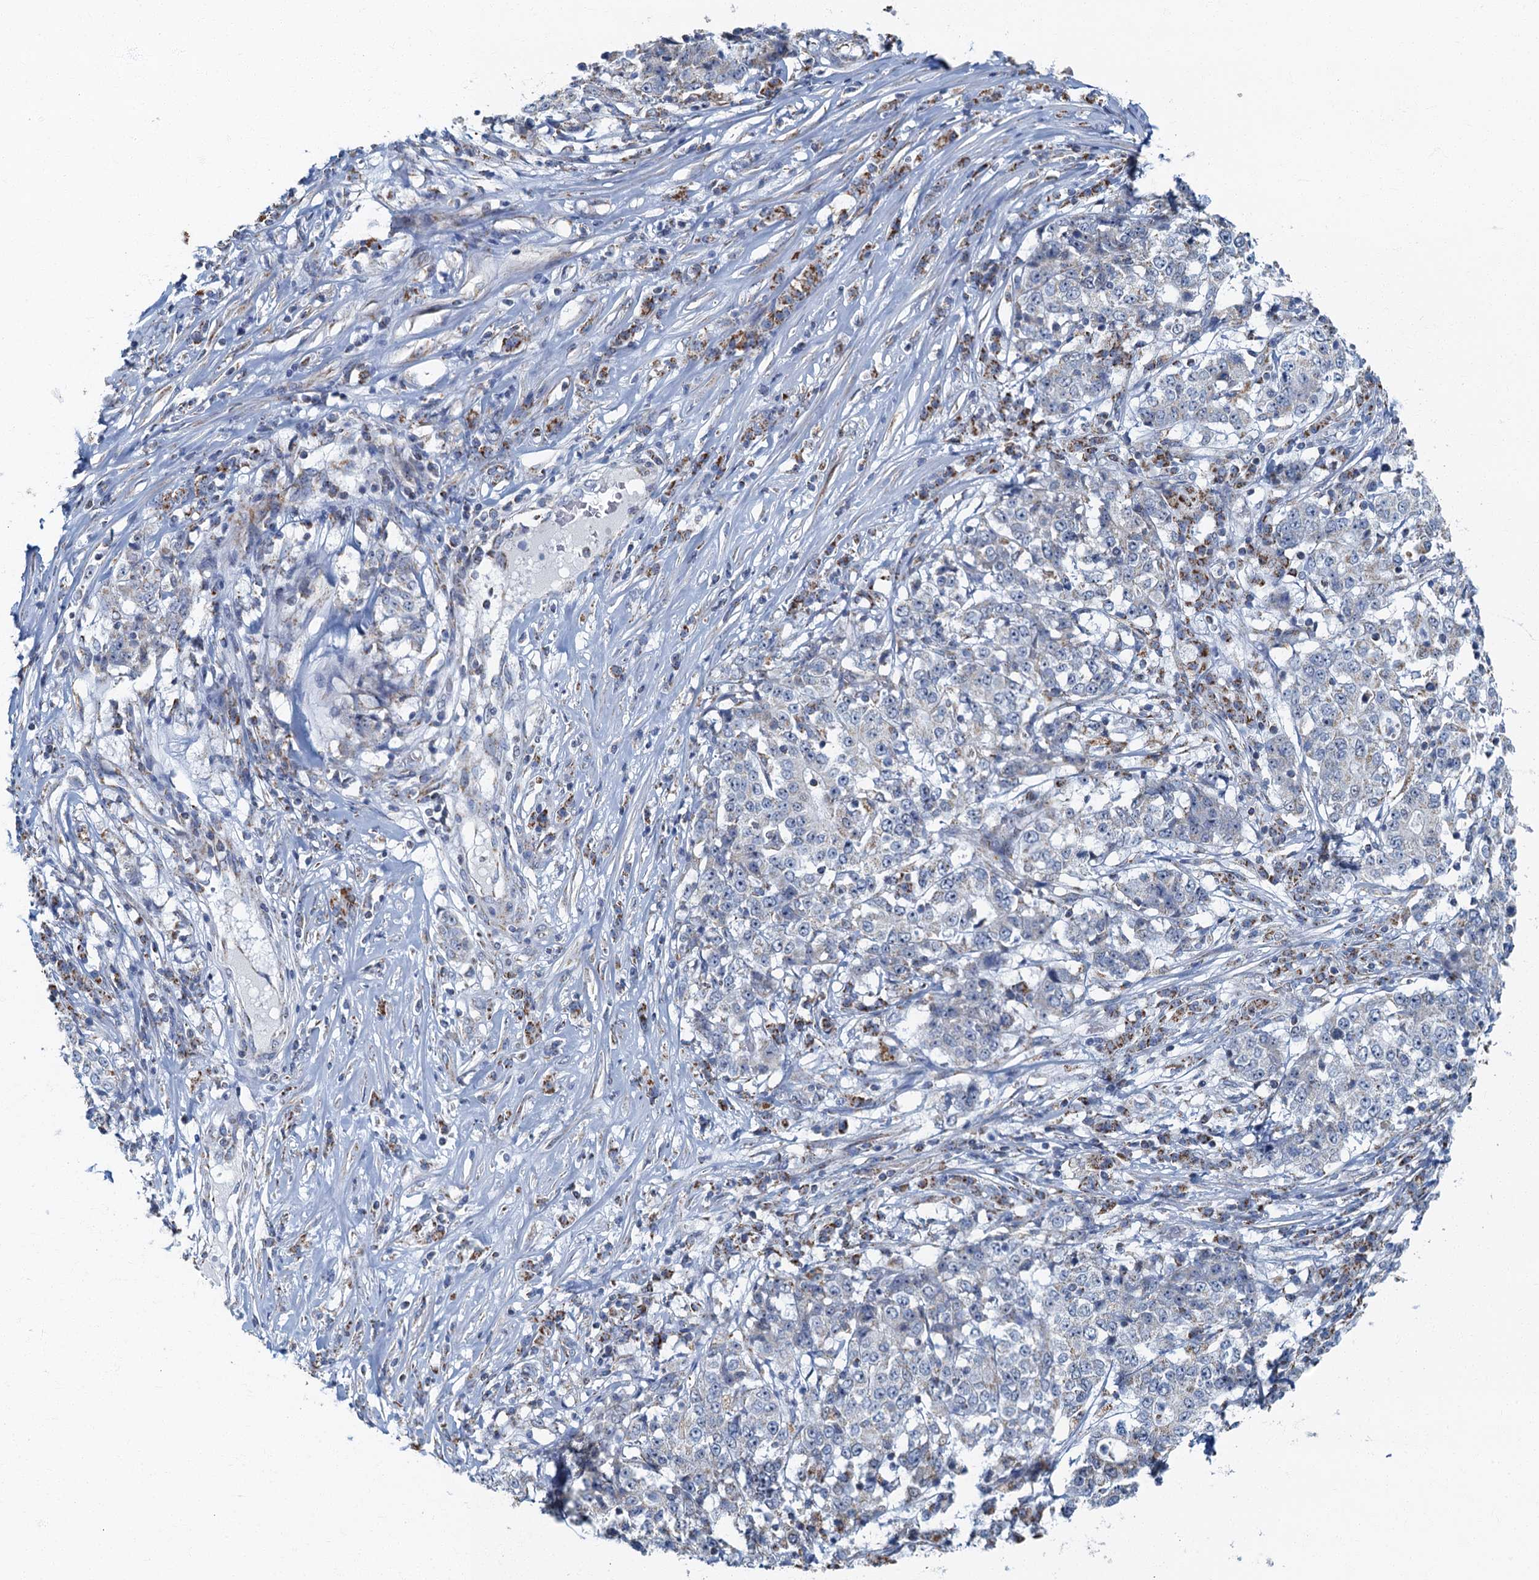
{"staining": {"intensity": "negative", "quantity": "none", "location": "none"}, "tissue": "stomach cancer", "cell_type": "Tumor cells", "image_type": "cancer", "snomed": [{"axis": "morphology", "description": "Adenocarcinoma, NOS"}, {"axis": "topography", "description": "Stomach"}], "caption": "Stomach cancer stained for a protein using immunohistochemistry displays no positivity tumor cells.", "gene": "RAD9B", "patient": {"sex": "male", "age": 59}}